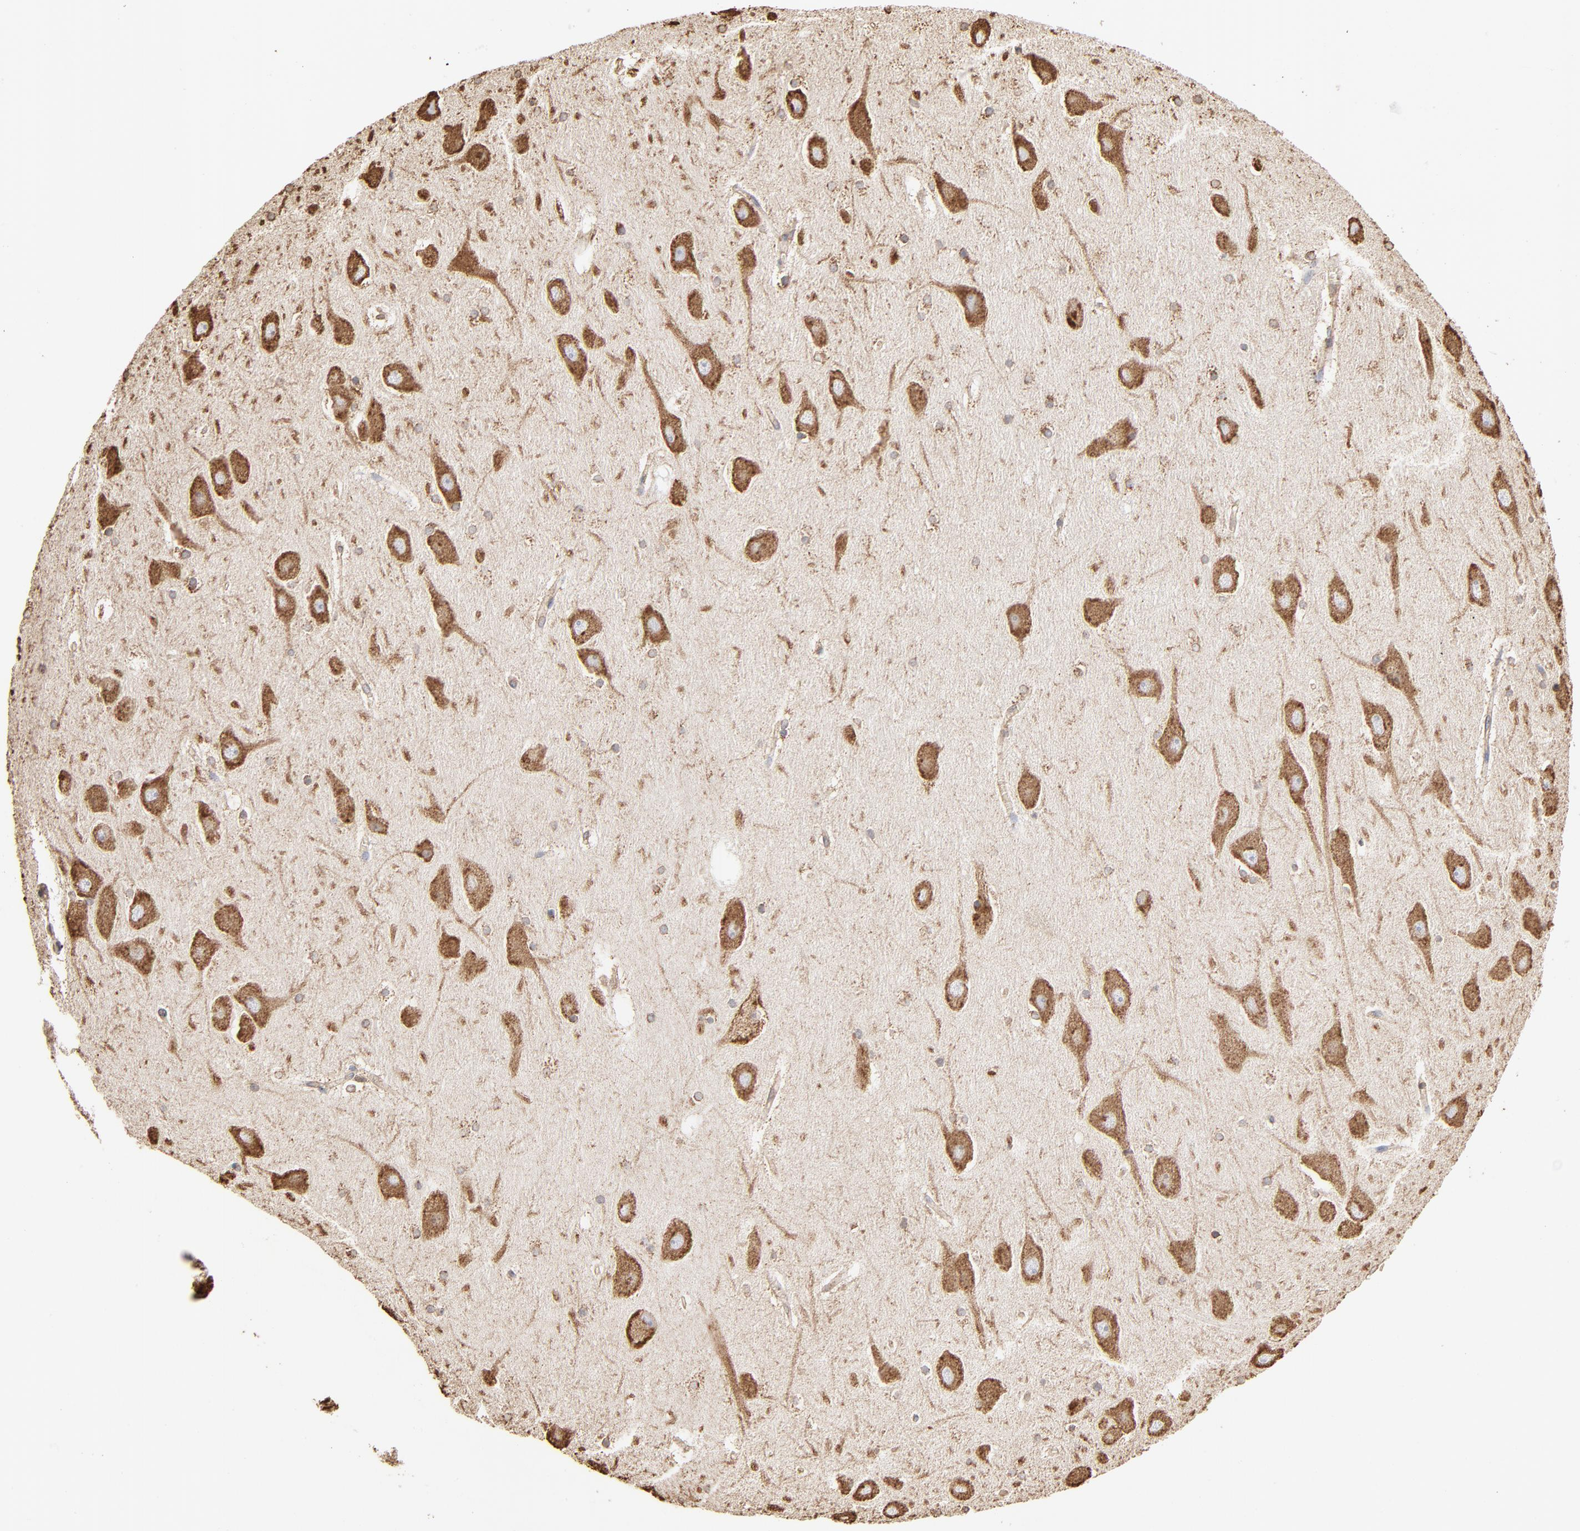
{"staining": {"intensity": "moderate", "quantity": "25%-75%", "location": "cytoplasmic/membranous"}, "tissue": "hippocampus", "cell_type": "Glial cells", "image_type": "normal", "snomed": [{"axis": "morphology", "description": "Normal tissue, NOS"}, {"axis": "topography", "description": "Hippocampus"}], "caption": "IHC photomicrograph of normal hippocampus: human hippocampus stained using IHC shows medium levels of moderate protein expression localized specifically in the cytoplasmic/membranous of glial cells, appearing as a cytoplasmic/membranous brown color.", "gene": "PDIA3", "patient": {"sex": "male", "age": 45}}